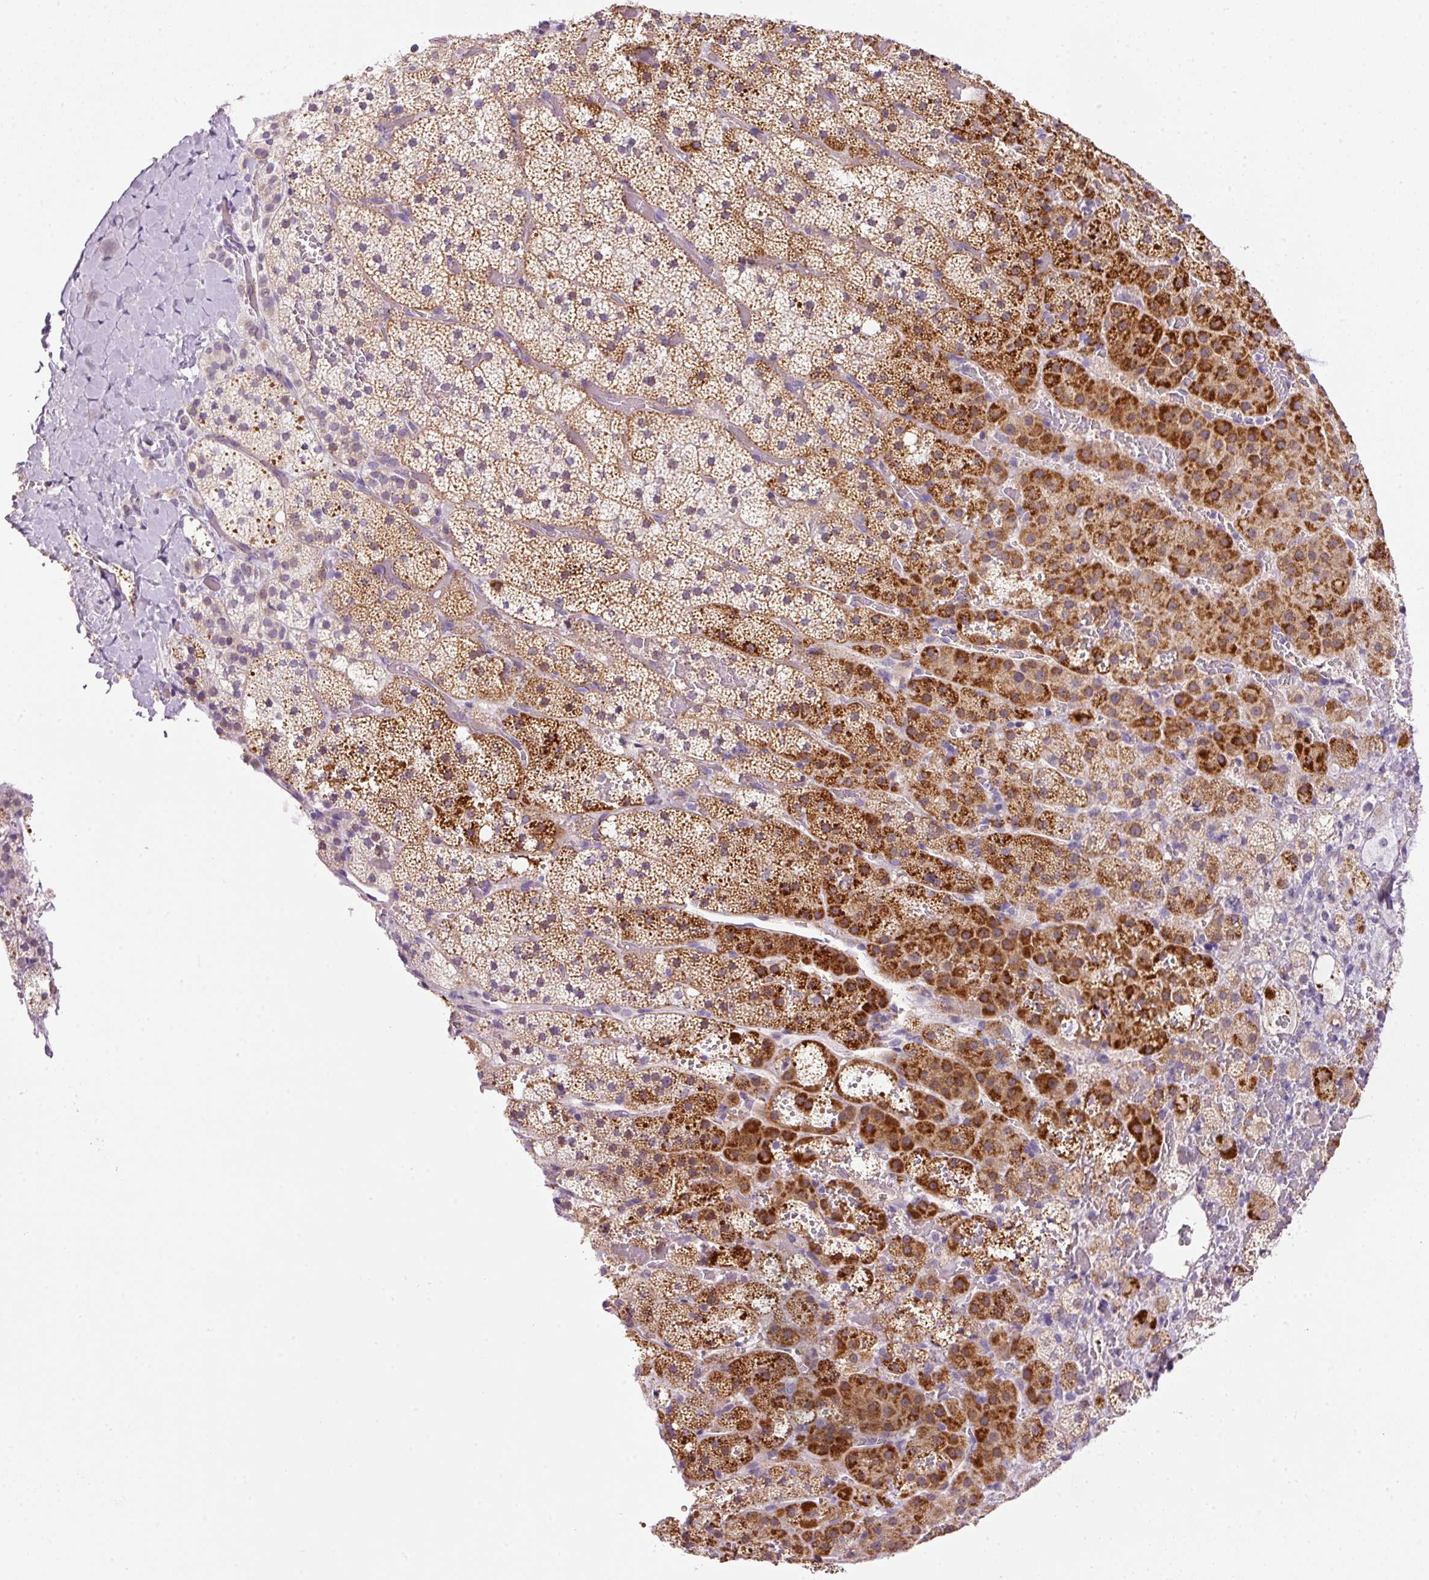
{"staining": {"intensity": "strong", "quantity": "25%-75%", "location": "cytoplasmic/membranous"}, "tissue": "adrenal gland", "cell_type": "Glandular cells", "image_type": "normal", "snomed": [{"axis": "morphology", "description": "Normal tissue, NOS"}, {"axis": "topography", "description": "Adrenal gland"}], "caption": "Glandular cells display high levels of strong cytoplasmic/membranous staining in about 25%-75% of cells in benign adrenal gland. (DAB (3,3'-diaminobenzidine) IHC with brightfield microscopy, high magnification).", "gene": "KPNA2", "patient": {"sex": "male", "age": 53}}